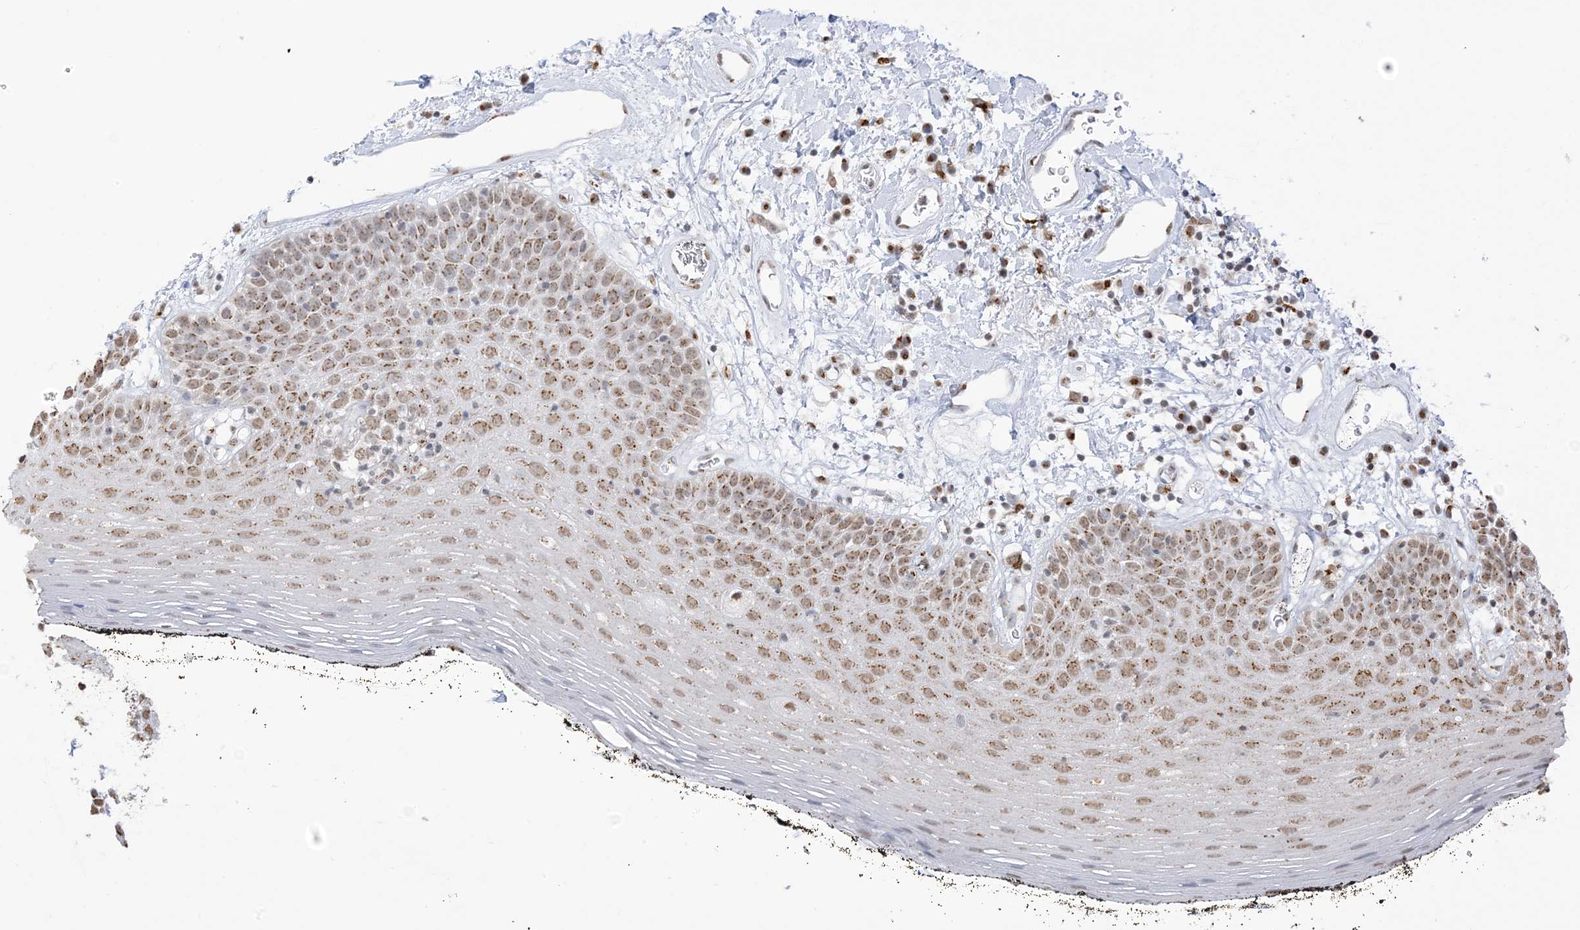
{"staining": {"intensity": "moderate", "quantity": ">75%", "location": "cytoplasmic/membranous,nuclear"}, "tissue": "oral mucosa", "cell_type": "Squamous epithelial cells", "image_type": "normal", "snomed": [{"axis": "morphology", "description": "Normal tissue, NOS"}, {"axis": "topography", "description": "Oral tissue"}], "caption": "DAB (3,3'-diaminobenzidine) immunohistochemical staining of unremarkable human oral mucosa shows moderate cytoplasmic/membranous,nuclear protein expression in about >75% of squamous epithelial cells.", "gene": "GPR107", "patient": {"sex": "male", "age": 74}}